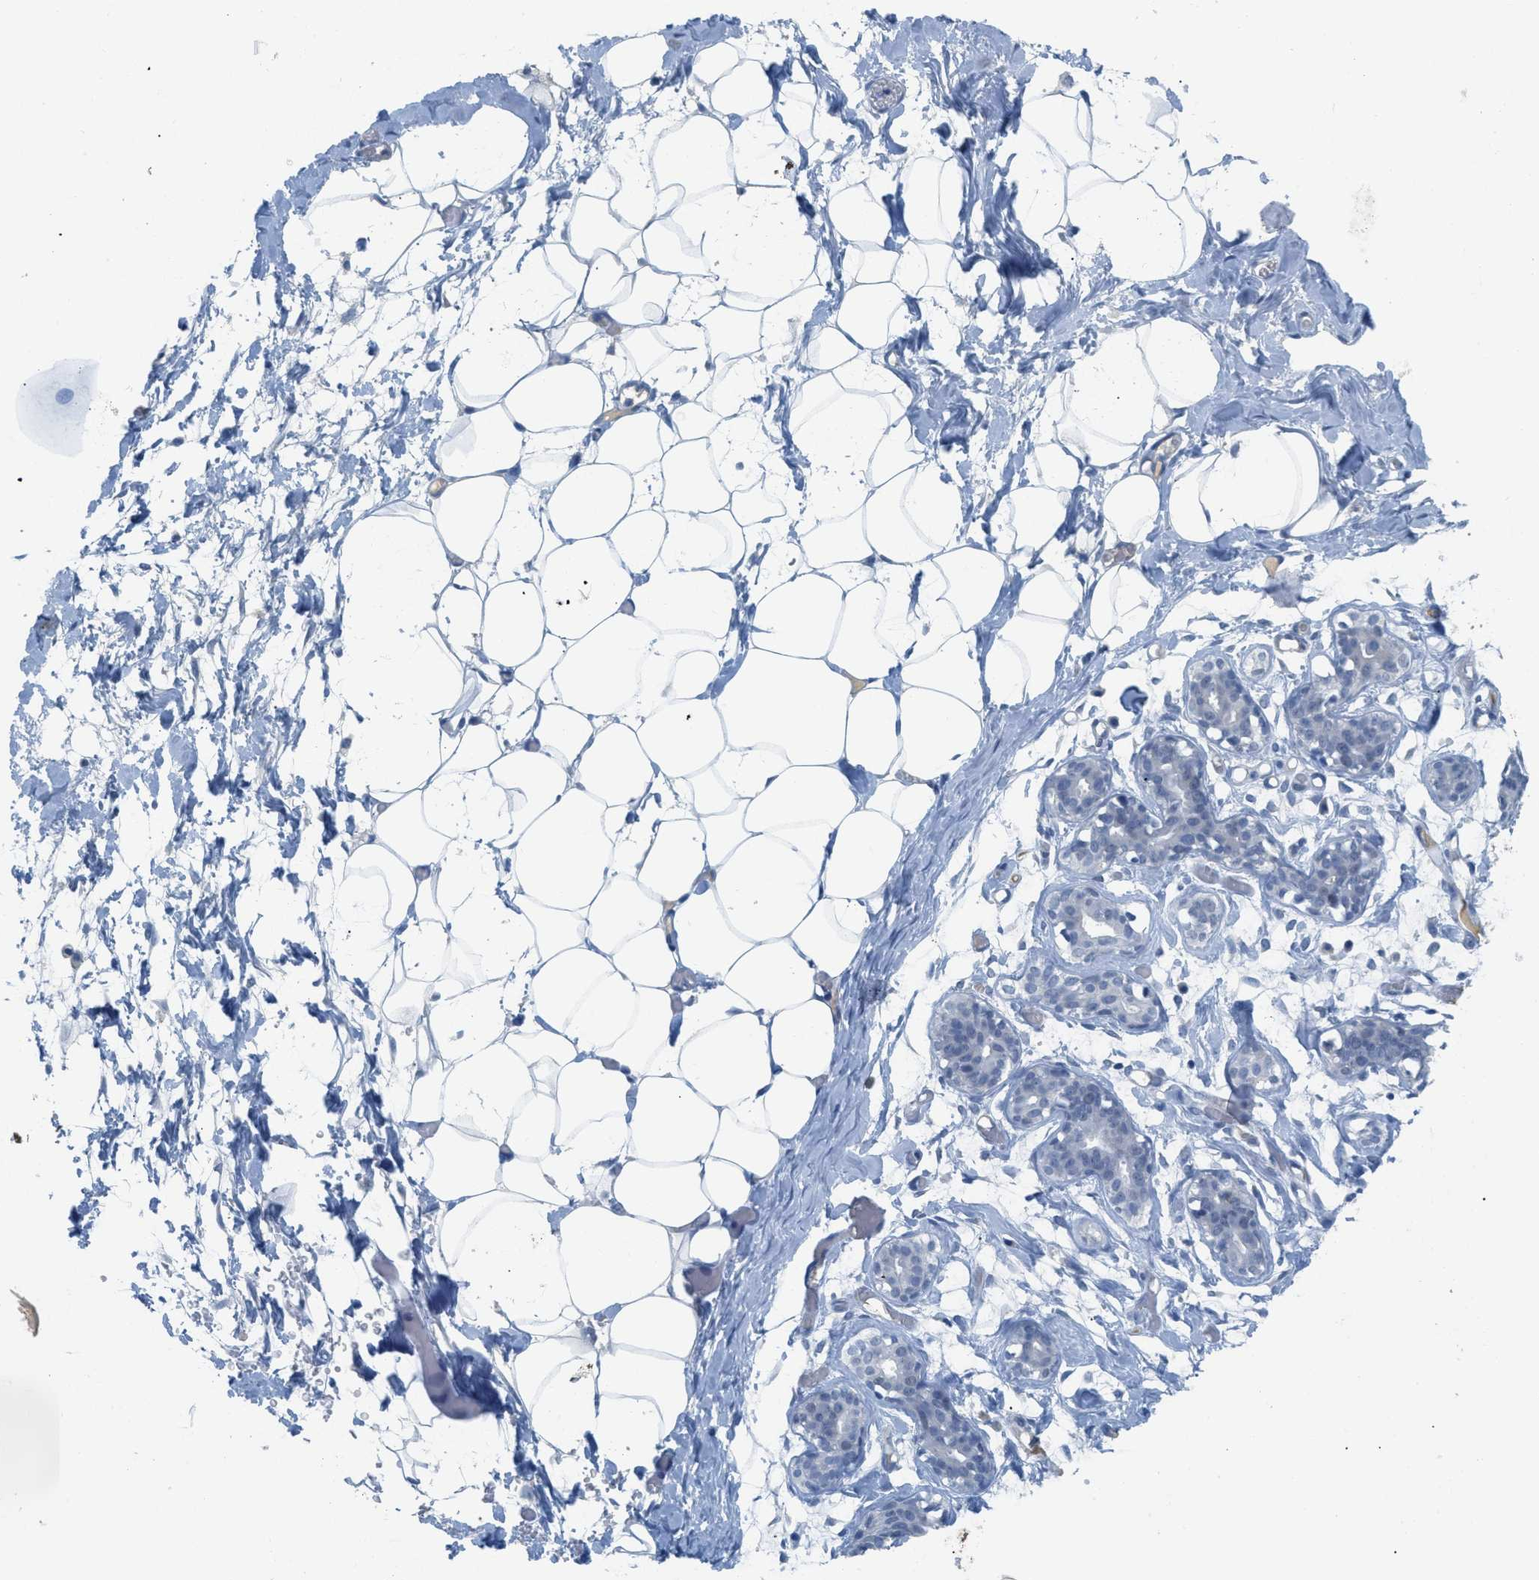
{"staining": {"intensity": "negative", "quantity": "none", "location": "none"}, "tissue": "adipose tissue", "cell_type": "Adipocytes", "image_type": "normal", "snomed": [{"axis": "morphology", "description": "Normal tissue, NOS"}, {"axis": "topography", "description": "Breast"}, {"axis": "topography", "description": "Soft tissue"}], "caption": "This is an immunohistochemistry photomicrograph of normal adipose tissue. There is no expression in adipocytes.", "gene": "HSF2", "patient": {"sex": "female", "age": 25}}